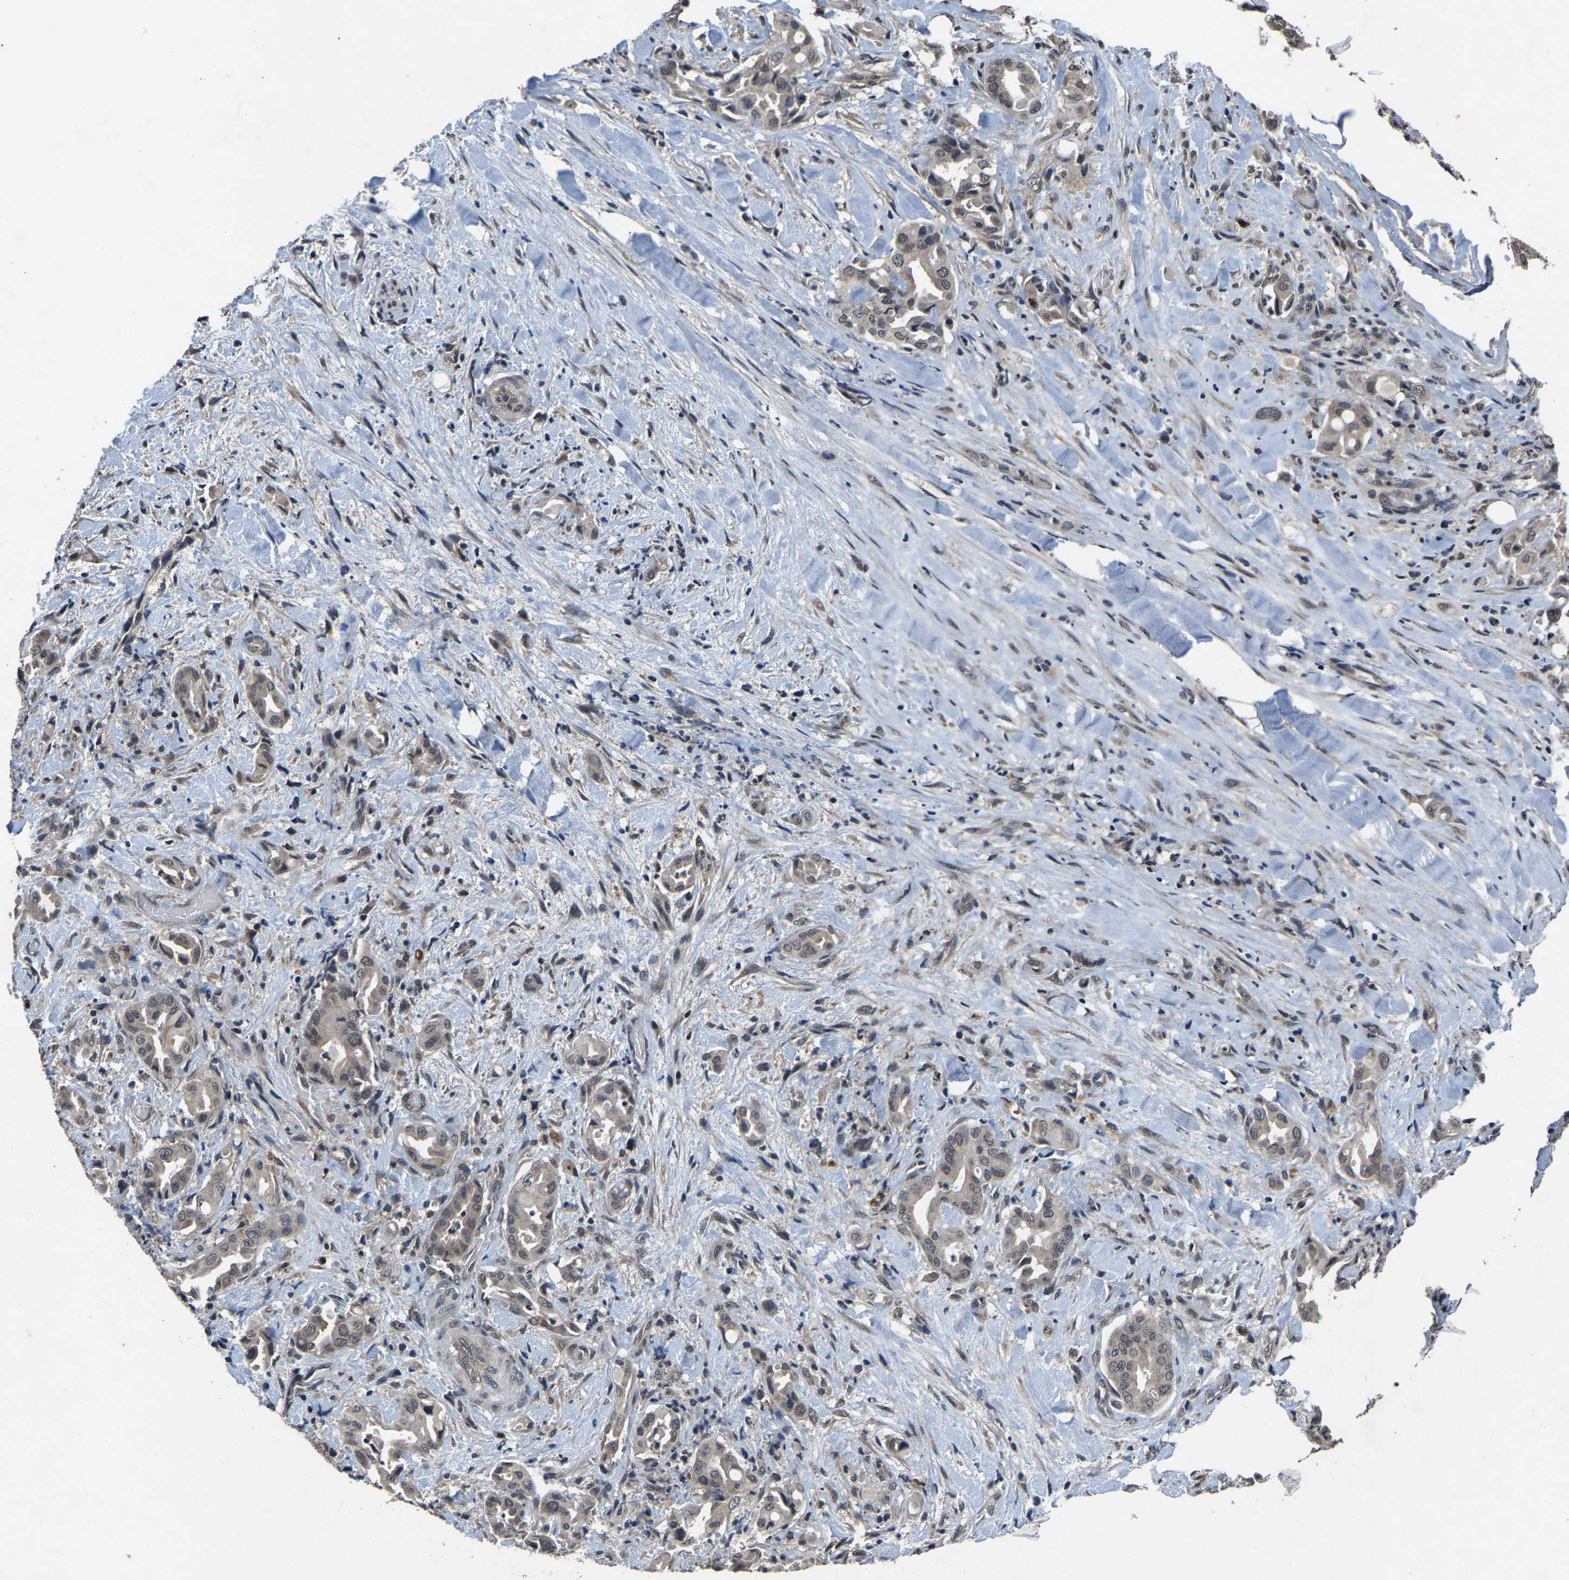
{"staining": {"intensity": "weak", "quantity": ">75%", "location": "cytoplasmic/membranous,nuclear"}, "tissue": "liver cancer", "cell_type": "Tumor cells", "image_type": "cancer", "snomed": [{"axis": "morphology", "description": "Cholangiocarcinoma"}, {"axis": "topography", "description": "Liver"}], "caption": "About >75% of tumor cells in human liver cholangiocarcinoma display weak cytoplasmic/membranous and nuclear protein expression as visualized by brown immunohistochemical staining.", "gene": "HUWE1", "patient": {"sex": "female", "age": 68}}